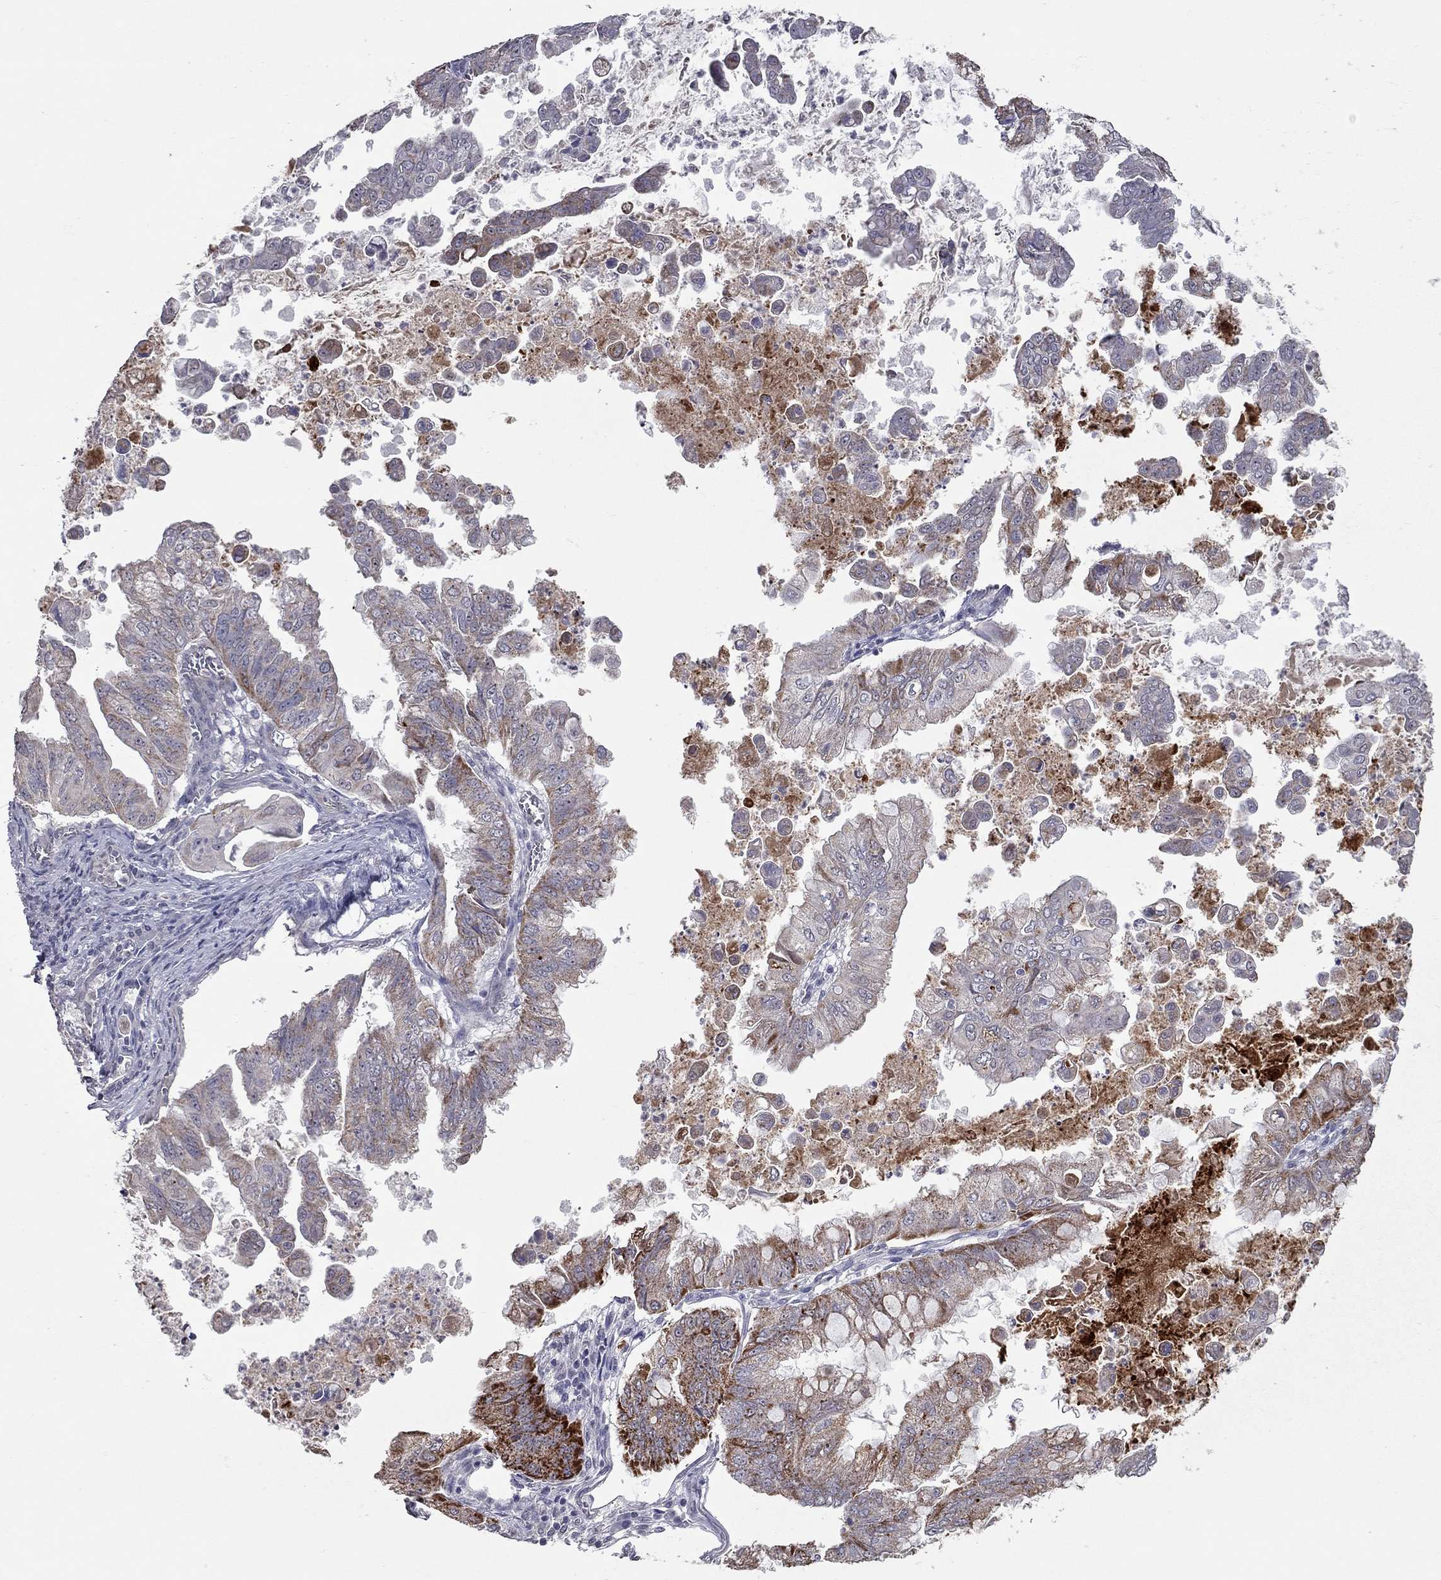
{"staining": {"intensity": "moderate", "quantity": ">75%", "location": "cytoplasmic/membranous"}, "tissue": "stomach cancer", "cell_type": "Tumor cells", "image_type": "cancer", "snomed": [{"axis": "morphology", "description": "Adenocarcinoma, NOS"}, {"axis": "topography", "description": "Stomach, upper"}], "caption": "Immunohistochemical staining of human adenocarcinoma (stomach) shows medium levels of moderate cytoplasmic/membranous staining in about >75% of tumor cells.", "gene": "SHOC2", "patient": {"sex": "male", "age": 80}}